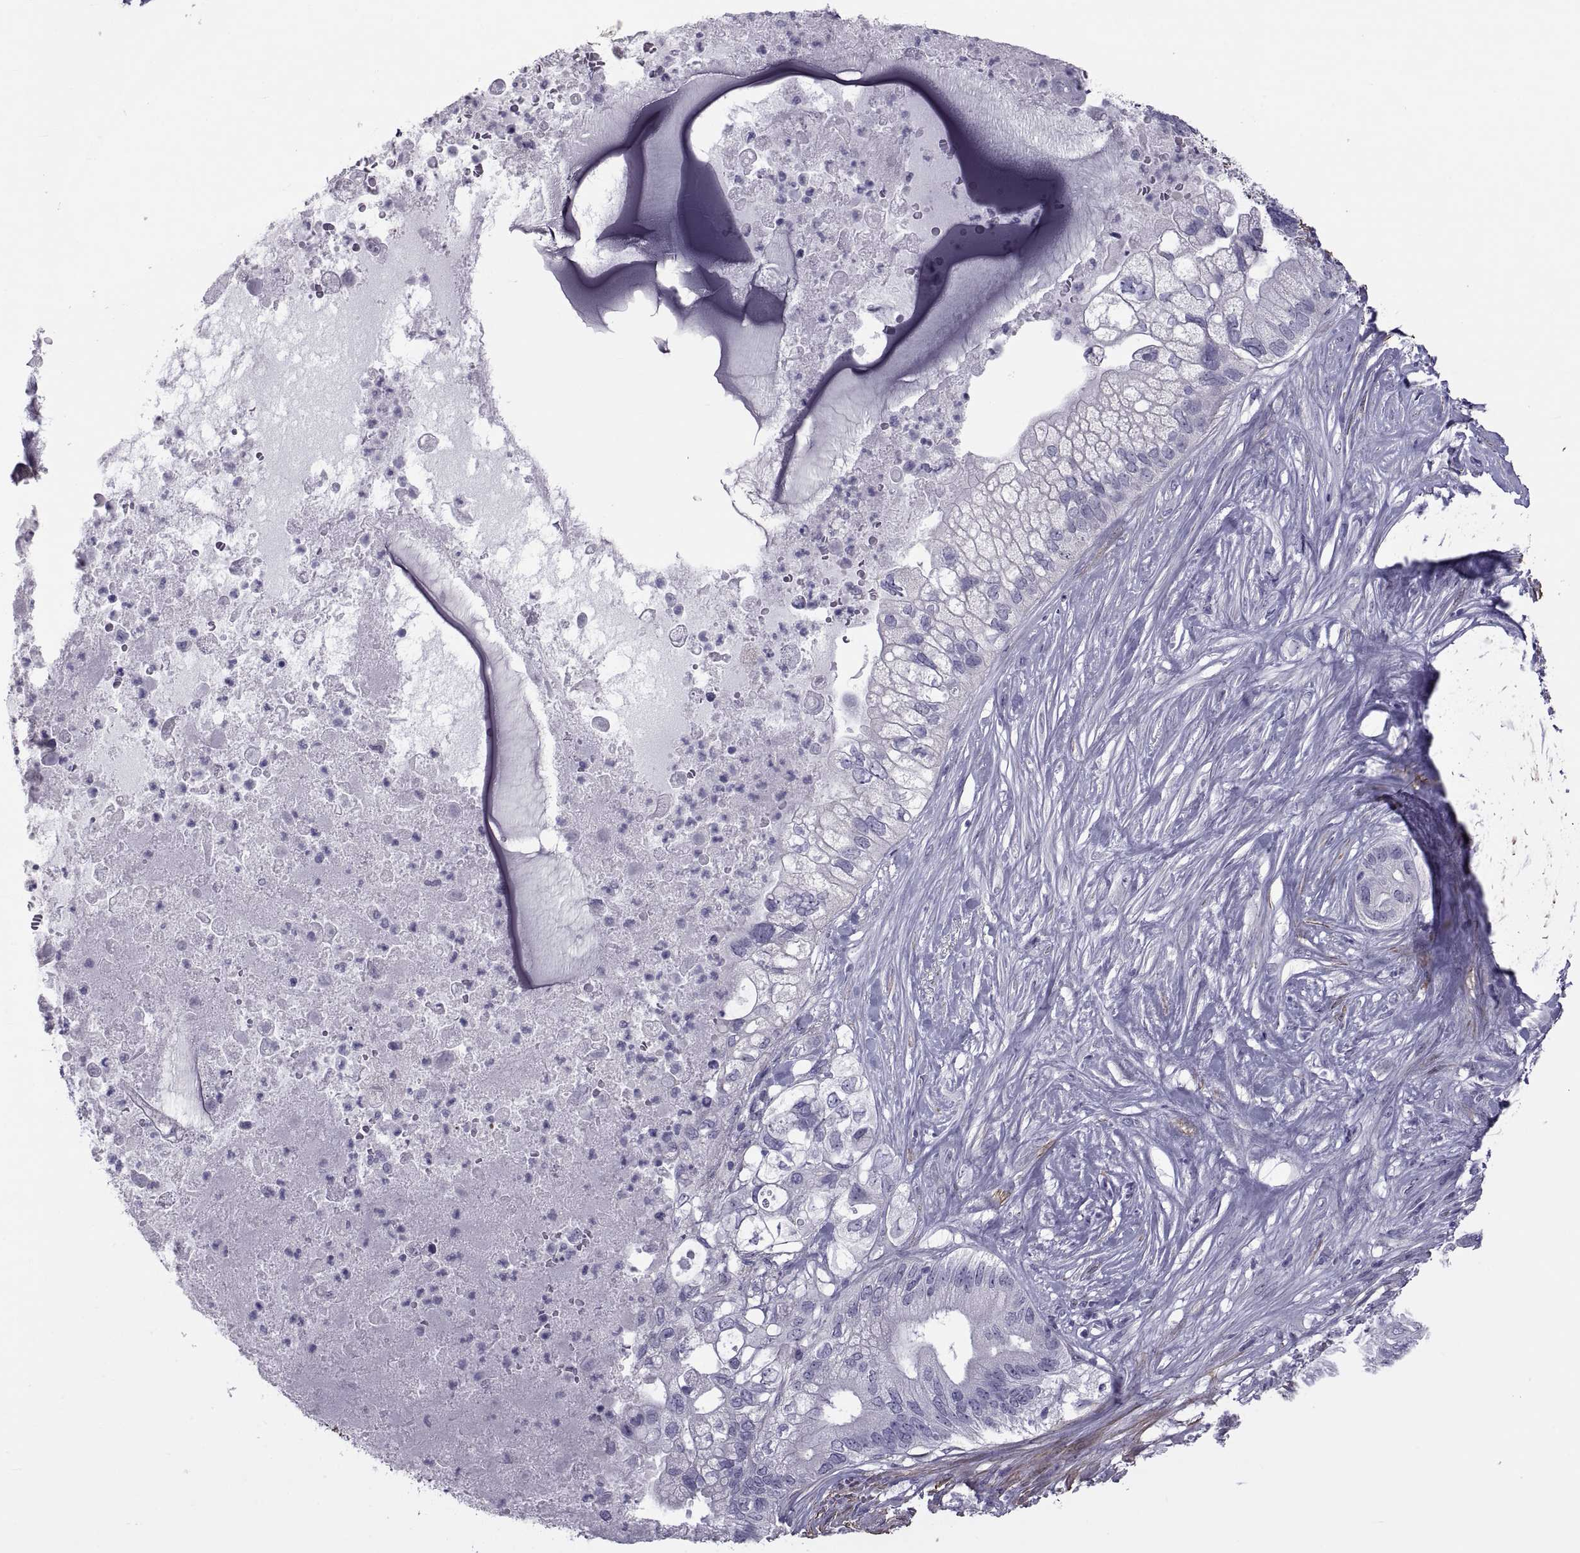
{"staining": {"intensity": "negative", "quantity": "none", "location": "none"}, "tissue": "pancreatic cancer", "cell_type": "Tumor cells", "image_type": "cancer", "snomed": [{"axis": "morphology", "description": "Adenocarcinoma, NOS"}, {"axis": "topography", "description": "Pancreas"}], "caption": "A high-resolution photomicrograph shows immunohistochemistry (IHC) staining of adenocarcinoma (pancreatic), which reveals no significant positivity in tumor cells.", "gene": "MAGEB1", "patient": {"sex": "female", "age": 72}}